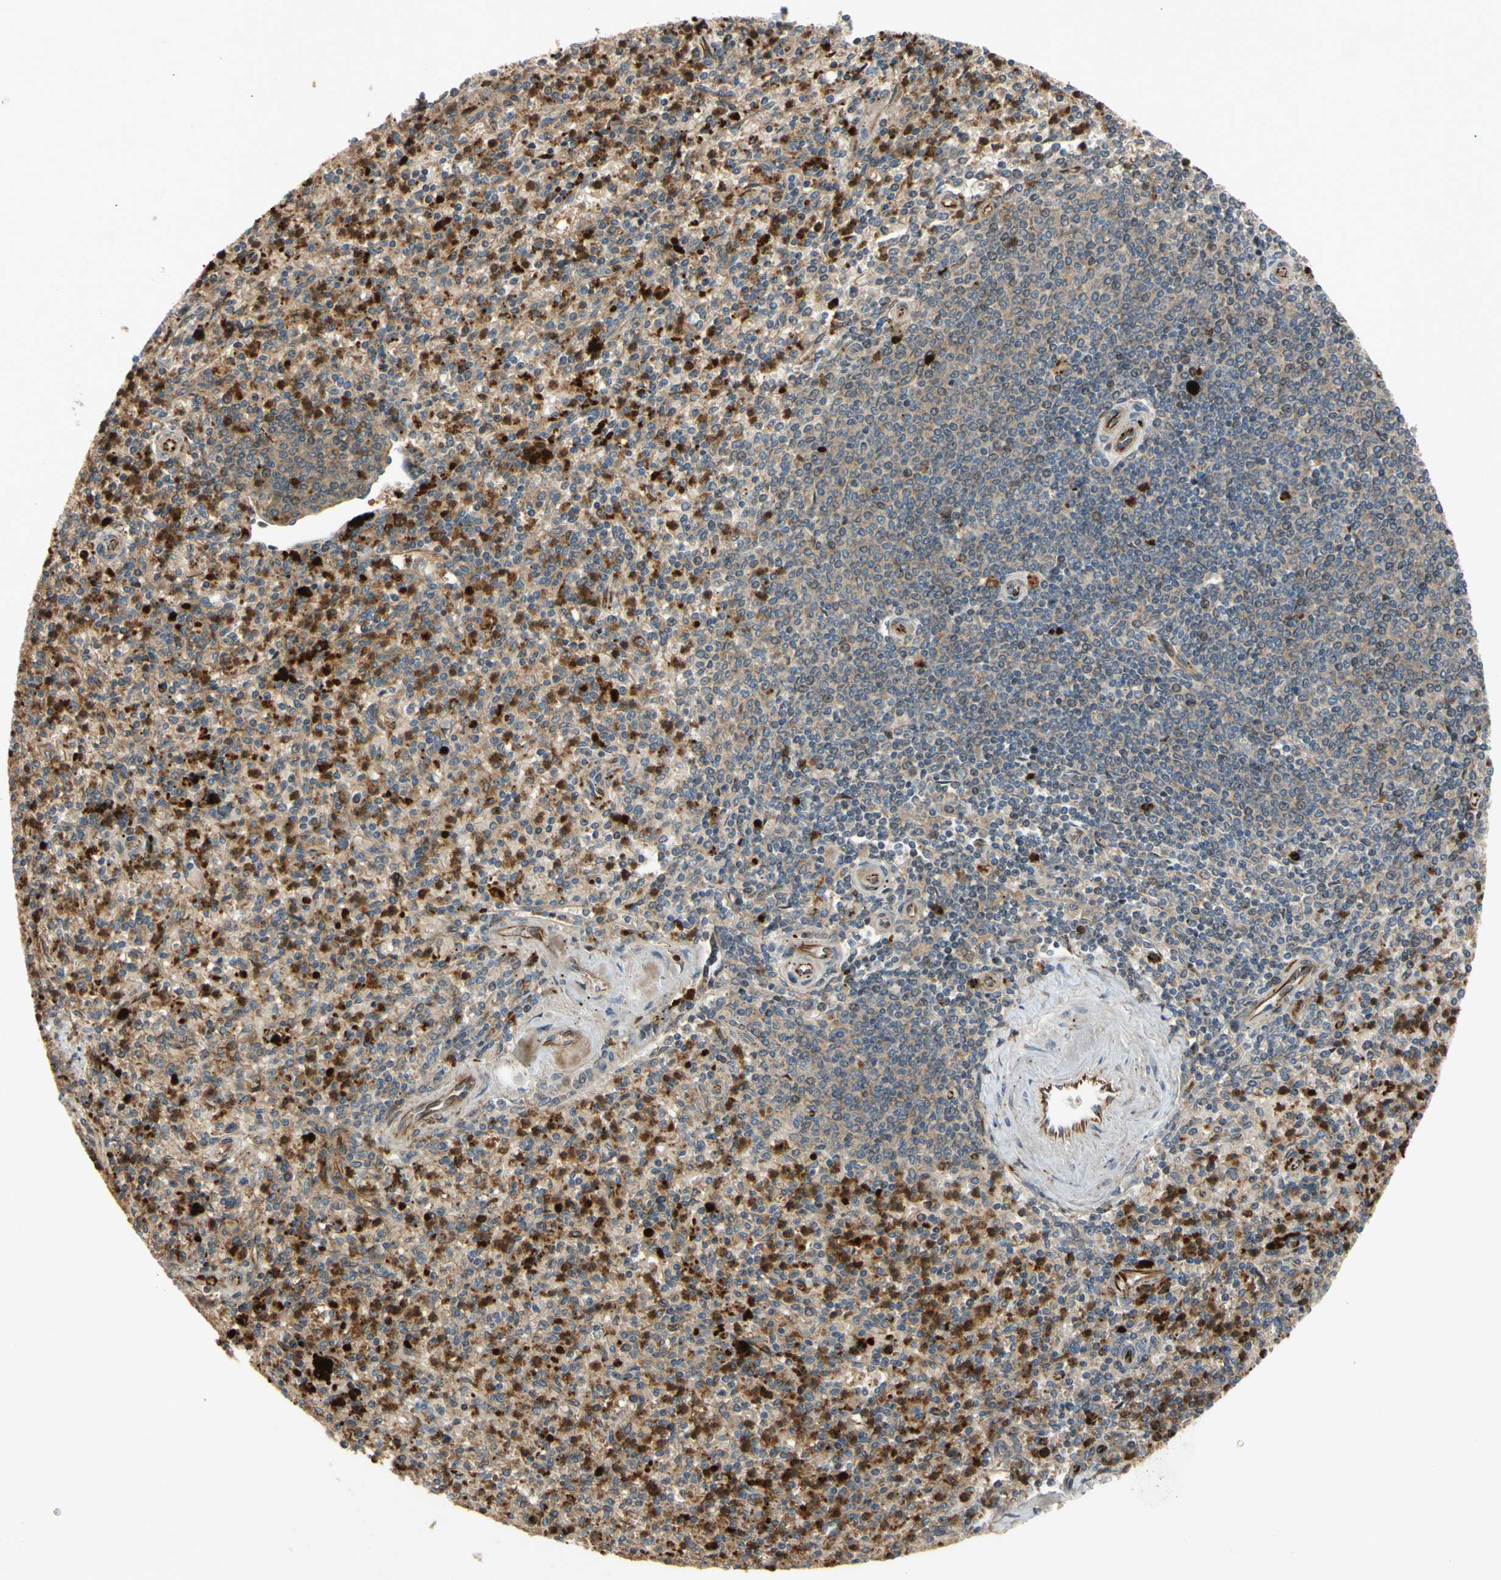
{"staining": {"intensity": "moderate", "quantity": "25%-75%", "location": "cytoplasmic/membranous"}, "tissue": "spleen", "cell_type": "Cells in red pulp", "image_type": "normal", "snomed": [{"axis": "morphology", "description": "Normal tissue, NOS"}, {"axis": "topography", "description": "Spleen"}], "caption": "DAB immunohistochemical staining of benign spleen demonstrates moderate cytoplasmic/membranous protein positivity in about 25%-75% of cells in red pulp. The staining is performed using DAB brown chromogen to label protein expression. The nuclei are counter-stained blue using hematoxylin.", "gene": "TUBG2", "patient": {"sex": "male", "age": 72}}